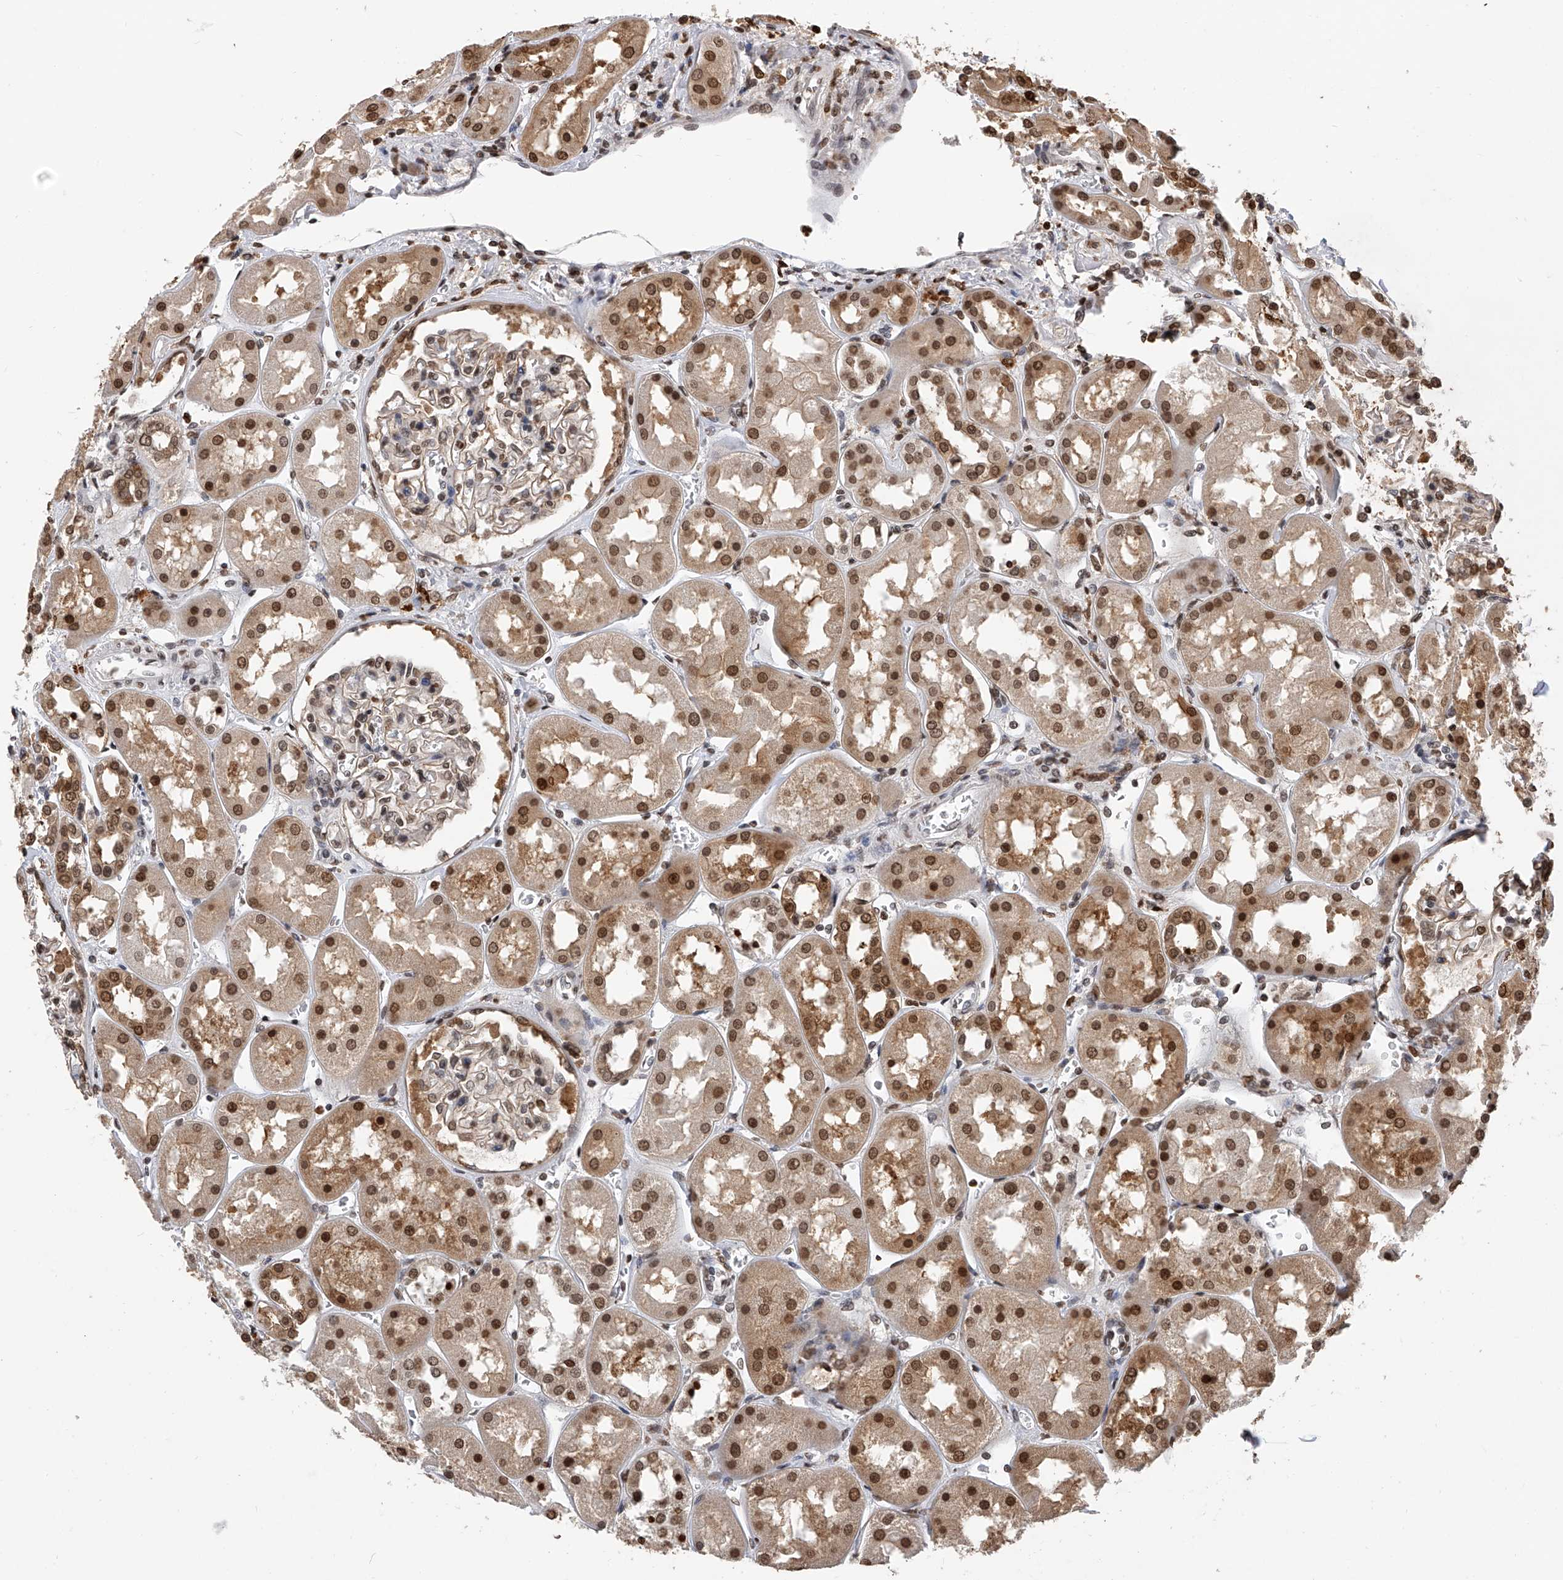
{"staining": {"intensity": "moderate", "quantity": "25%-75%", "location": "cytoplasmic/membranous,nuclear"}, "tissue": "kidney", "cell_type": "Cells in glomeruli", "image_type": "normal", "snomed": [{"axis": "morphology", "description": "Normal tissue, NOS"}, {"axis": "topography", "description": "Kidney"}], "caption": "DAB immunohistochemical staining of normal human kidney displays moderate cytoplasmic/membranous,nuclear protein staining in approximately 25%-75% of cells in glomeruli. The staining was performed using DAB (3,3'-diaminobenzidine), with brown indicating positive protein expression. Nuclei are stained blue with hematoxylin.", "gene": "CFAP410", "patient": {"sex": "male", "age": 70}}